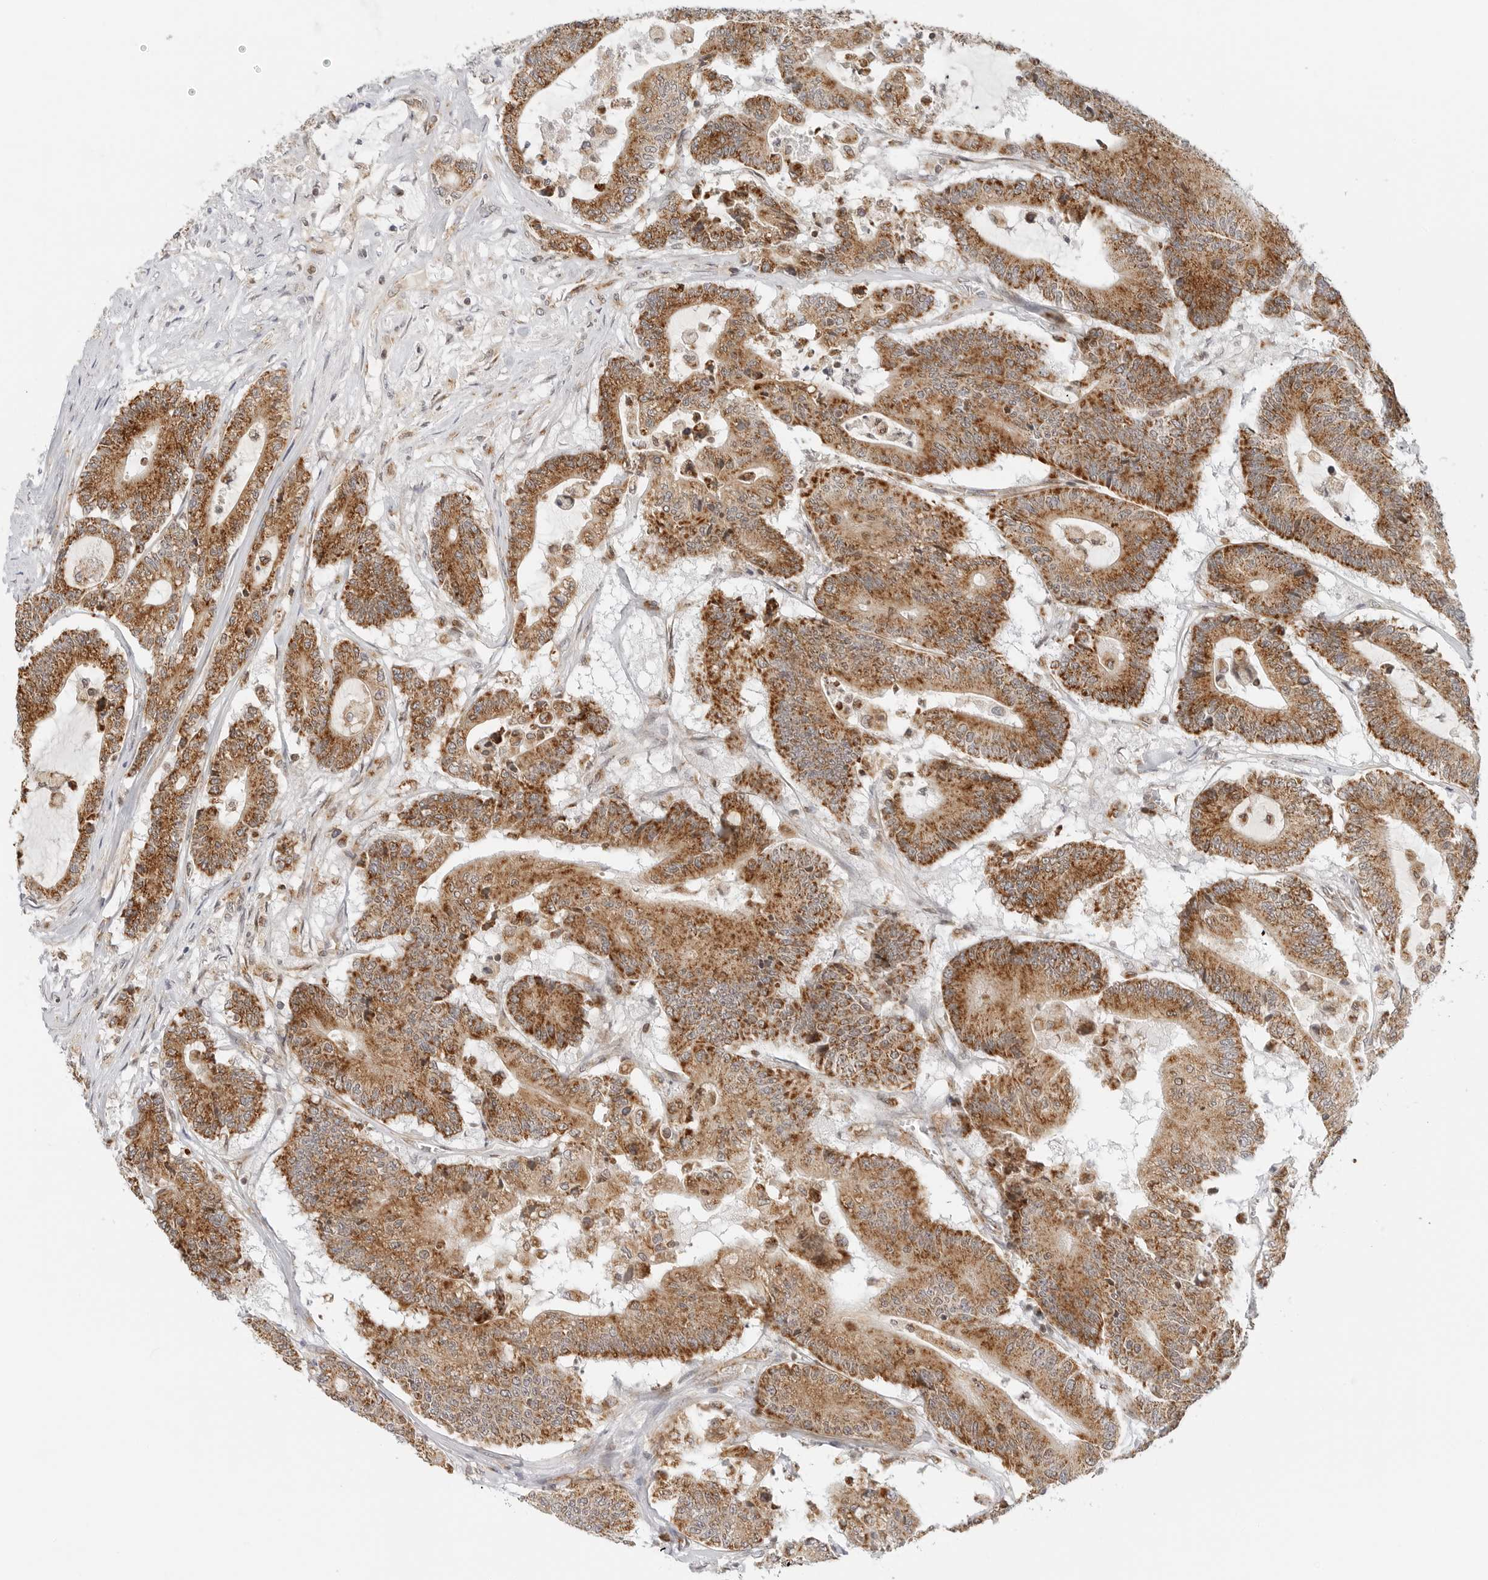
{"staining": {"intensity": "moderate", "quantity": ">75%", "location": "cytoplasmic/membranous"}, "tissue": "colorectal cancer", "cell_type": "Tumor cells", "image_type": "cancer", "snomed": [{"axis": "morphology", "description": "Adenocarcinoma, NOS"}, {"axis": "topography", "description": "Colon"}], "caption": "Adenocarcinoma (colorectal) stained with a protein marker reveals moderate staining in tumor cells.", "gene": "DYRK4", "patient": {"sex": "female", "age": 84}}